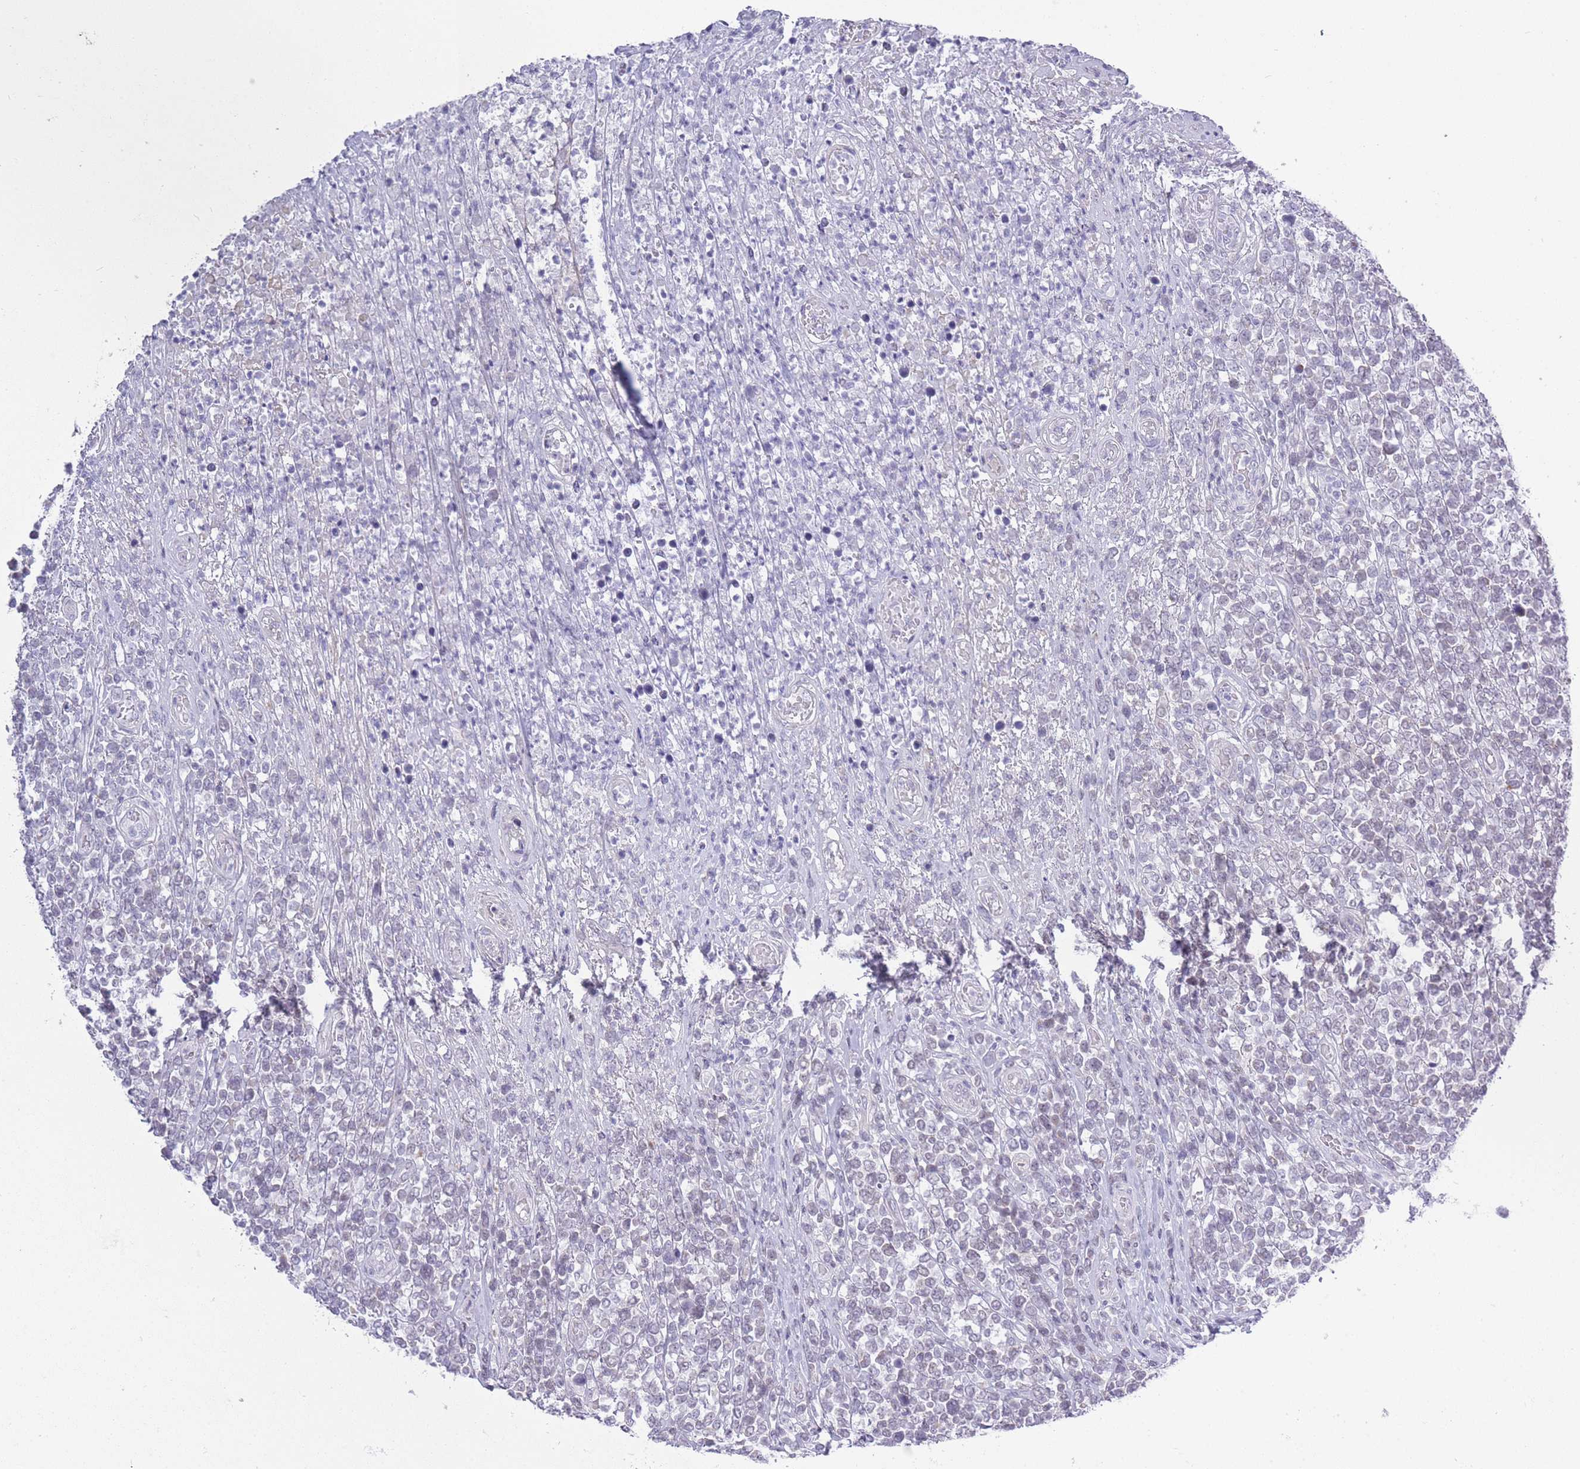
{"staining": {"intensity": "negative", "quantity": "none", "location": "none"}, "tissue": "lymphoma", "cell_type": "Tumor cells", "image_type": "cancer", "snomed": [{"axis": "morphology", "description": "Malignant lymphoma, non-Hodgkin's type, High grade"}, {"axis": "topography", "description": "Soft tissue"}], "caption": "A high-resolution image shows immunohistochemistry staining of lymphoma, which demonstrates no significant positivity in tumor cells.", "gene": "ZBTB24", "patient": {"sex": "female", "age": 56}}